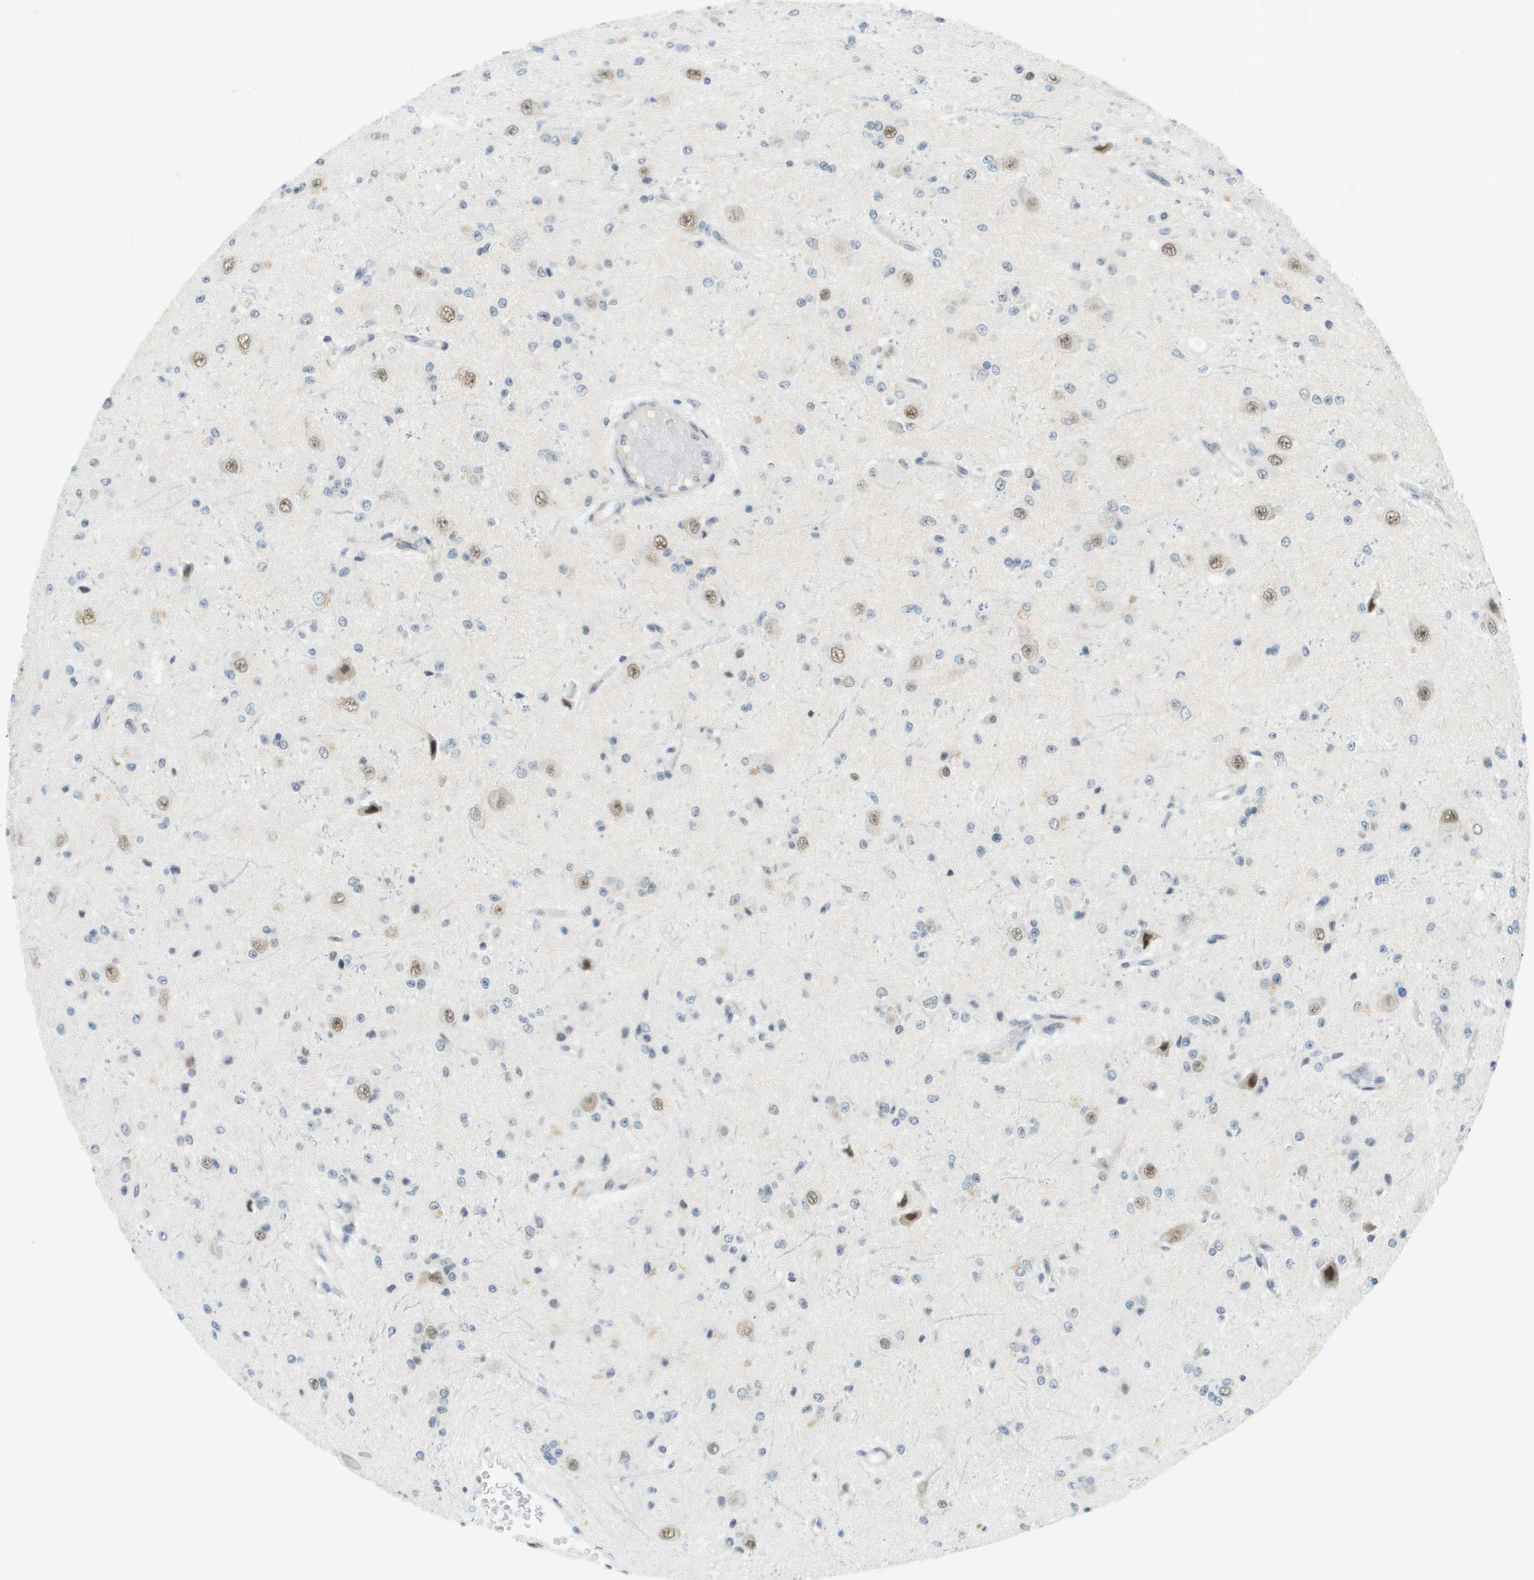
{"staining": {"intensity": "negative", "quantity": "none", "location": "none"}, "tissue": "glioma", "cell_type": "Tumor cells", "image_type": "cancer", "snomed": [{"axis": "morphology", "description": "Glioma, malignant, High grade"}, {"axis": "topography", "description": "pancreas cauda"}], "caption": "The micrograph reveals no staining of tumor cells in glioma.", "gene": "ARID1B", "patient": {"sex": "male", "age": 60}}